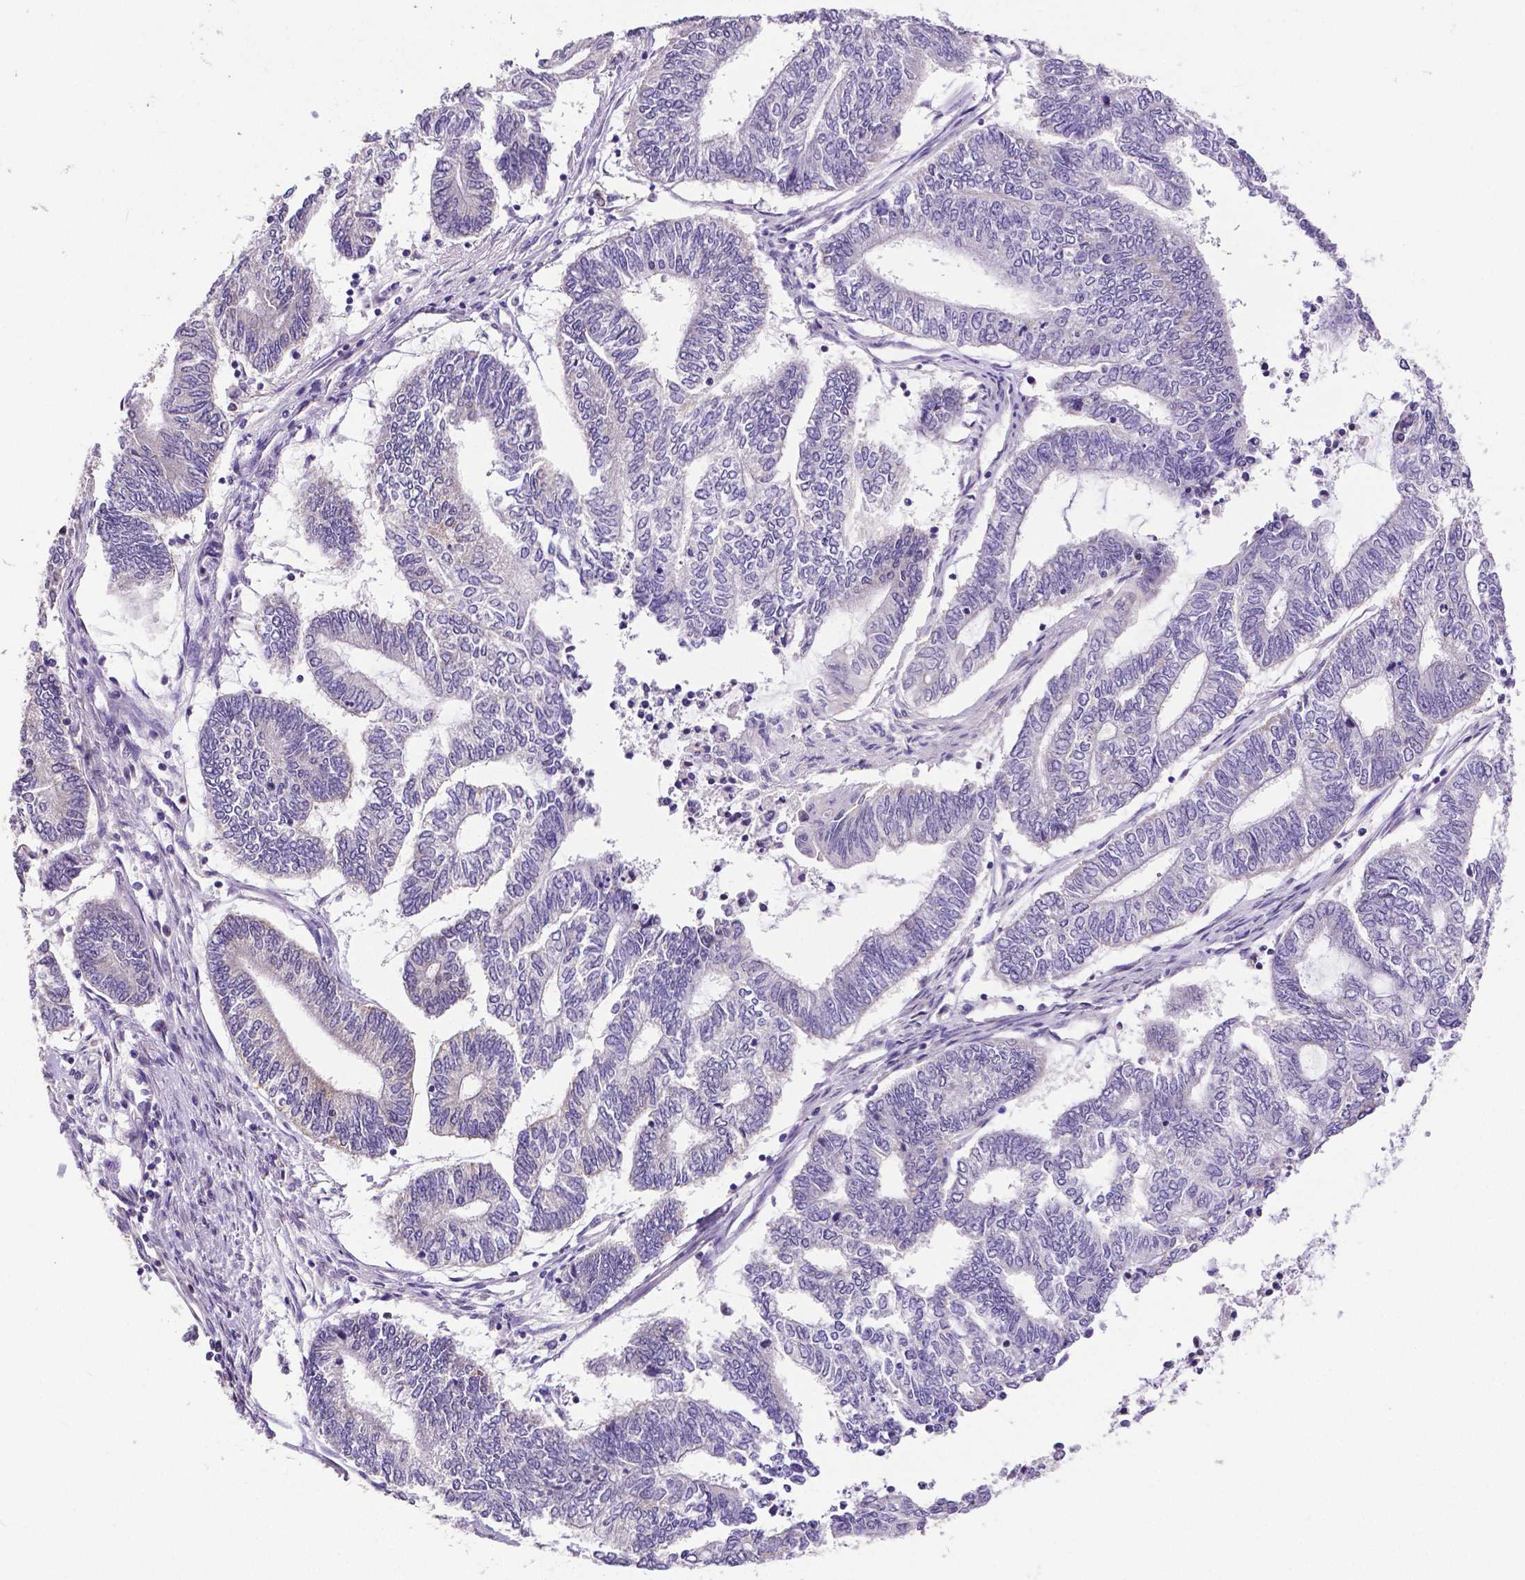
{"staining": {"intensity": "negative", "quantity": "none", "location": "none"}, "tissue": "endometrial cancer", "cell_type": "Tumor cells", "image_type": "cancer", "snomed": [{"axis": "morphology", "description": "Adenocarcinoma, NOS"}, {"axis": "topography", "description": "Uterus"}, {"axis": "topography", "description": "Endometrium"}], "caption": "This histopathology image is of endometrial adenocarcinoma stained with IHC to label a protein in brown with the nuclei are counter-stained blue. There is no expression in tumor cells.", "gene": "MCL1", "patient": {"sex": "female", "age": 70}}